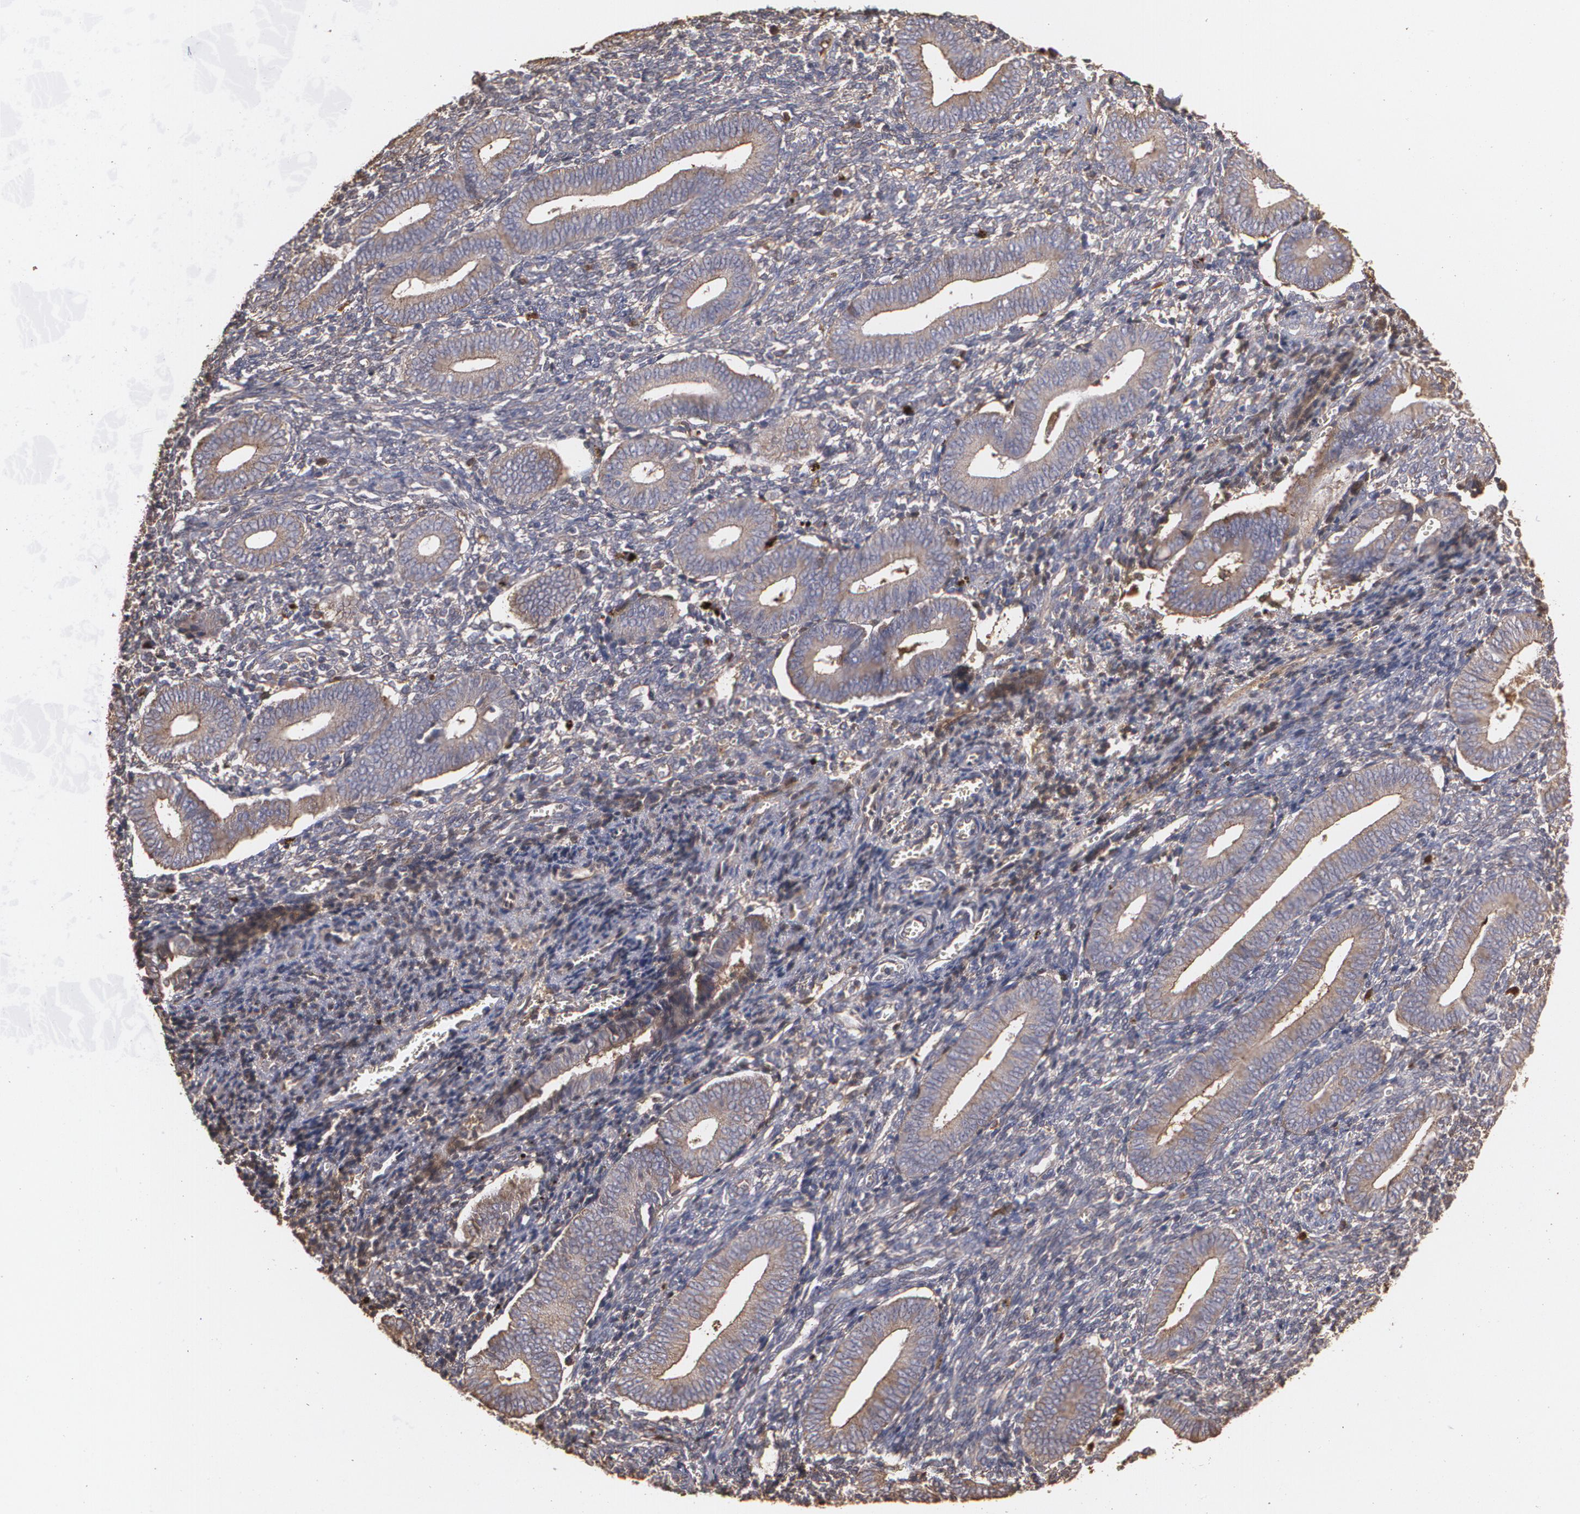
{"staining": {"intensity": "weak", "quantity": ">75%", "location": "cytoplasmic/membranous"}, "tissue": "endometrium", "cell_type": "Cells in endometrial stroma", "image_type": "normal", "snomed": [{"axis": "morphology", "description": "Normal tissue, NOS"}, {"axis": "topography", "description": "Uterus"}, {"axis": "topography", "description": "Endometrium"}], "caption": "IHC of unremarkable human endometrium reveals low levels of weak cytoplasmic/membranous positivity in approximately >75% of cells in endometrial stroma.", "gene": "PON1", "patient": {"sex": "female", "age": 33}}